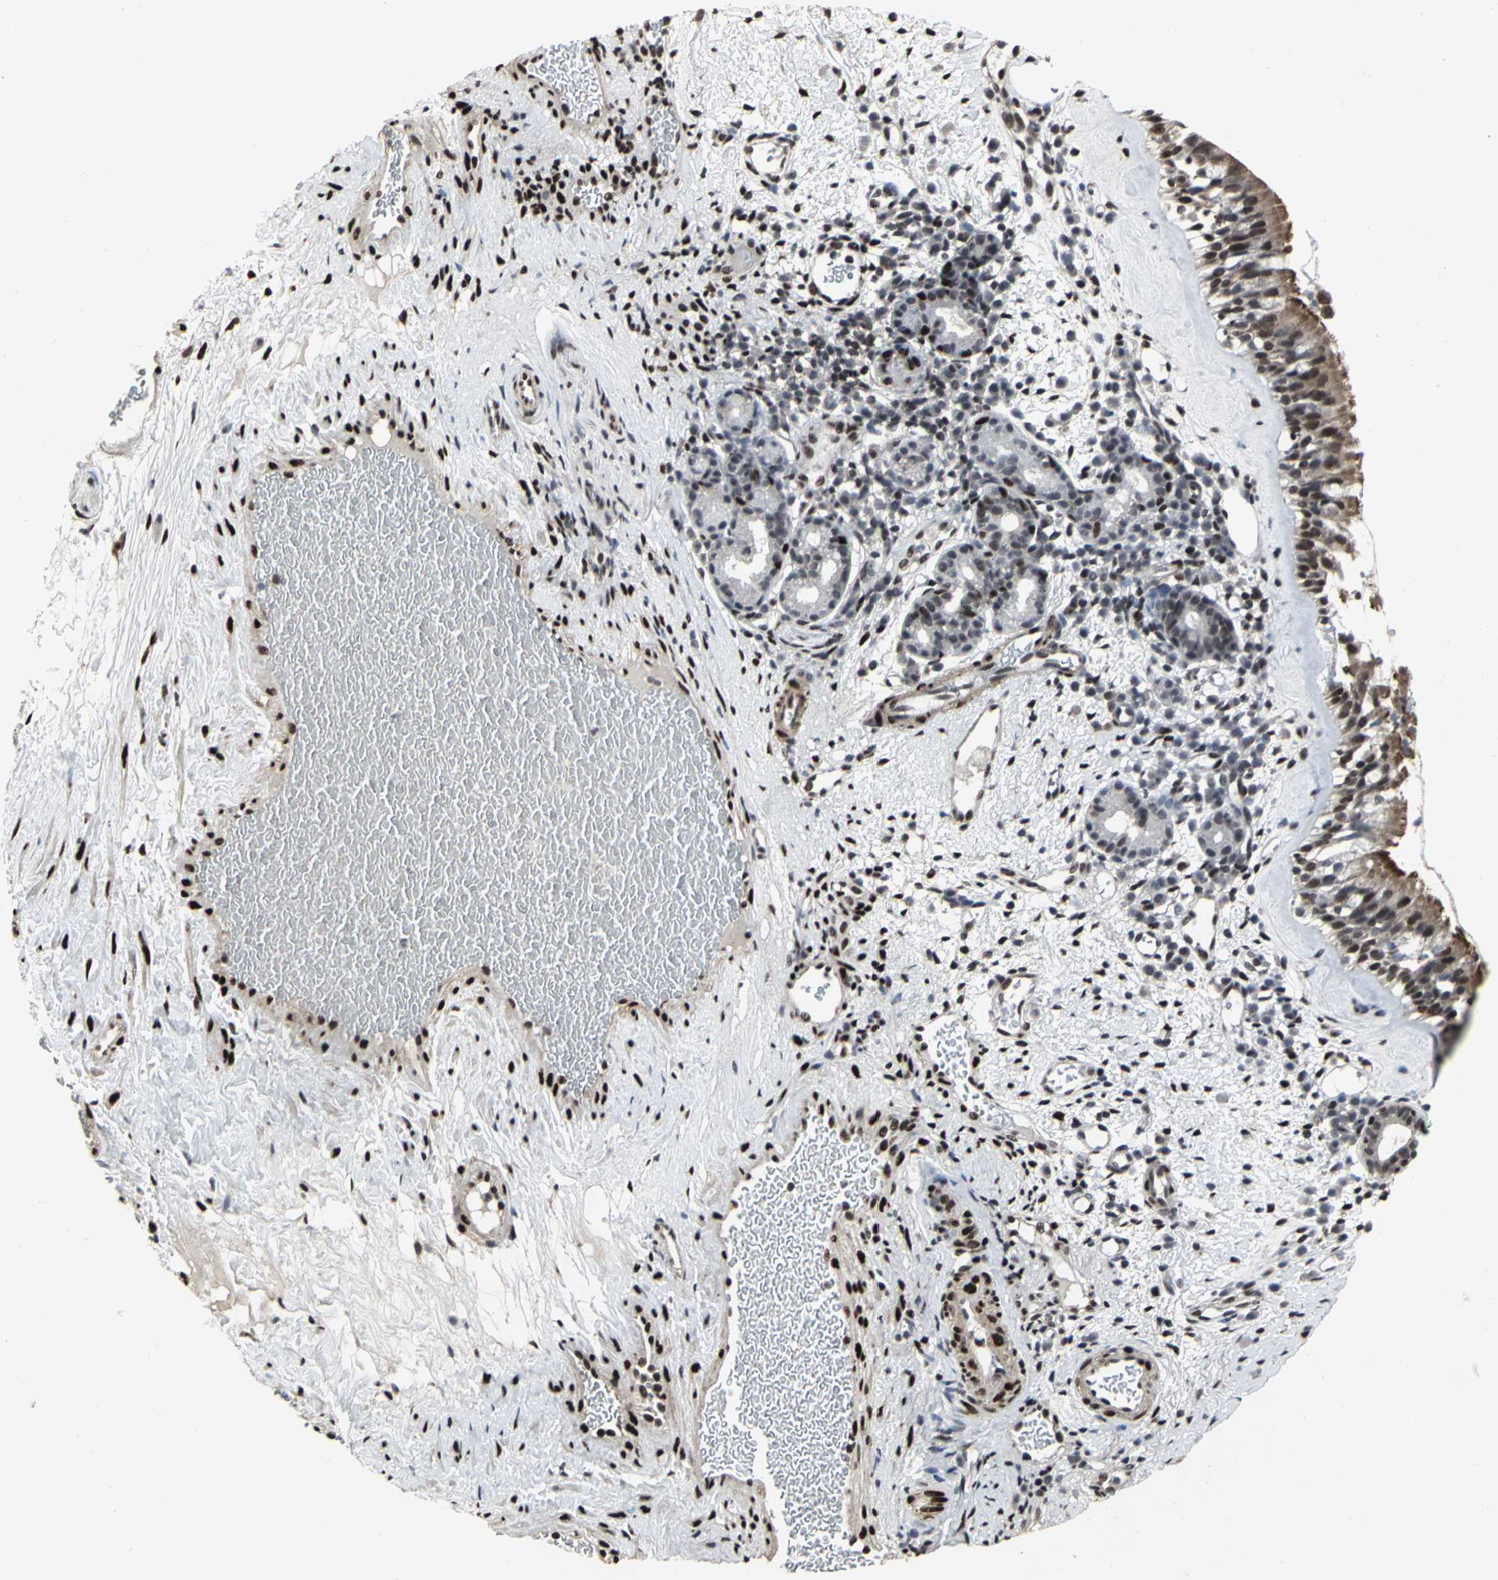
{"staining": {"intensity": "moderate", "quantity": "25%-75%", "location": "nuclear"}, "tissue": "nasopharynx", "cell_type": "Respiratory epithelial cells", "image_type": "normal", "snomed": [{"axis": "morphology", "description": "Normal tissue, NOS"}, {"axis": "morphology", "description": "Inflammation, NOS"}, {"axis": "topography", "description": "Nasopharynx"}], "caption": "An image of human nasopharynx stained for a protein demonstrates moderate nuclear brown staining in respiratory epithelial cells.", "gene": "SRF", "patient": {"sex": "female", "age": 55}}